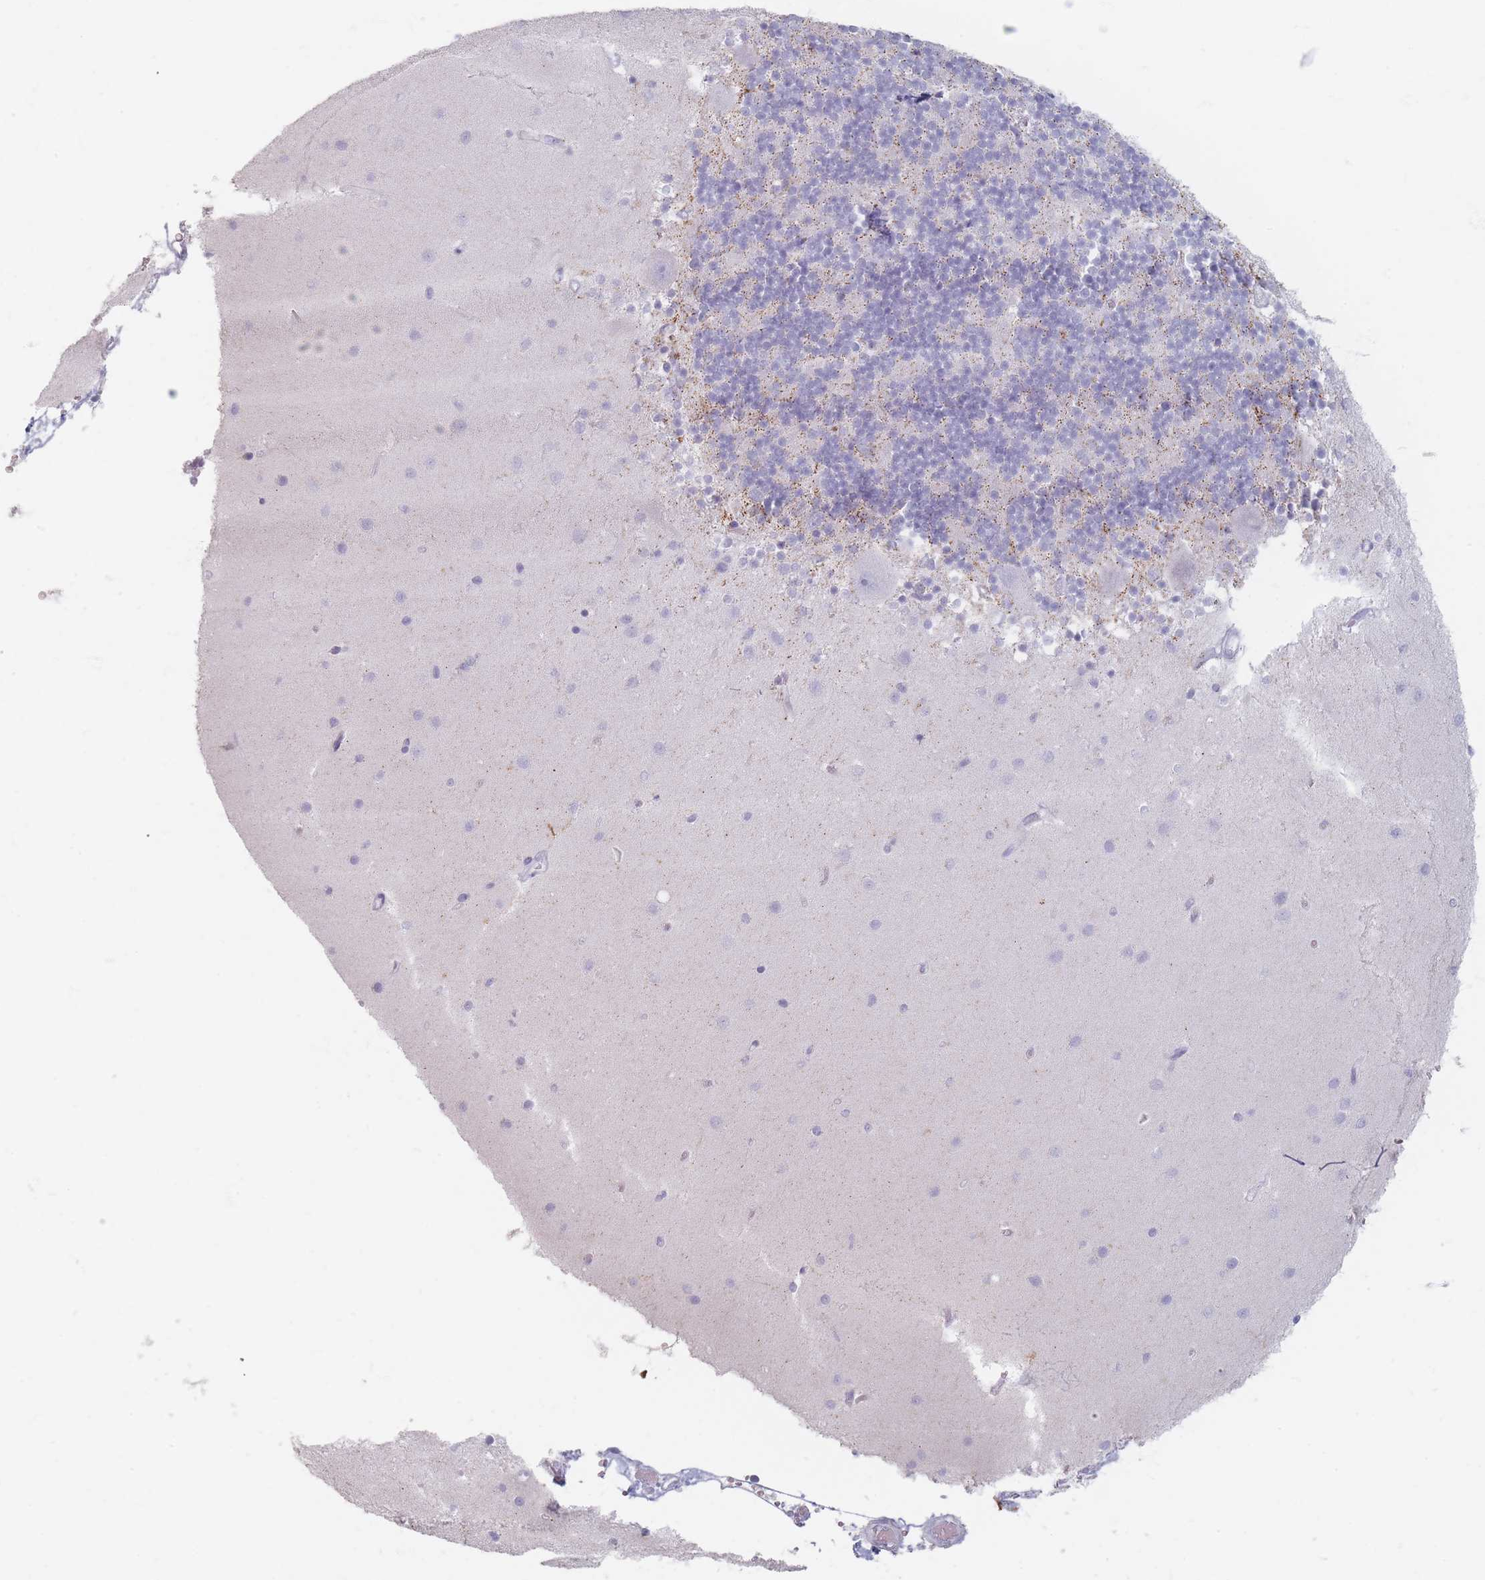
{"staining": {"intensity": "negative", "quantity": "none", "location": "none"}, "tissue": "cerebellum", "cell_type": "Cells in granular layer", "image_type": "normal", "snomed": [{"axis": "morphology", "description": "Normal tissue, NOS"}, {"axis": "topography", "description": "Cerebellum"}], "caption": "This is a photomicrograph of immunohistochemistry (IHC) staining of unremarkable cerebellum, which shows no staining in cells in granular layer.", "gene": "HELZ2", "patient": {"sex": "male", "age": 54}}